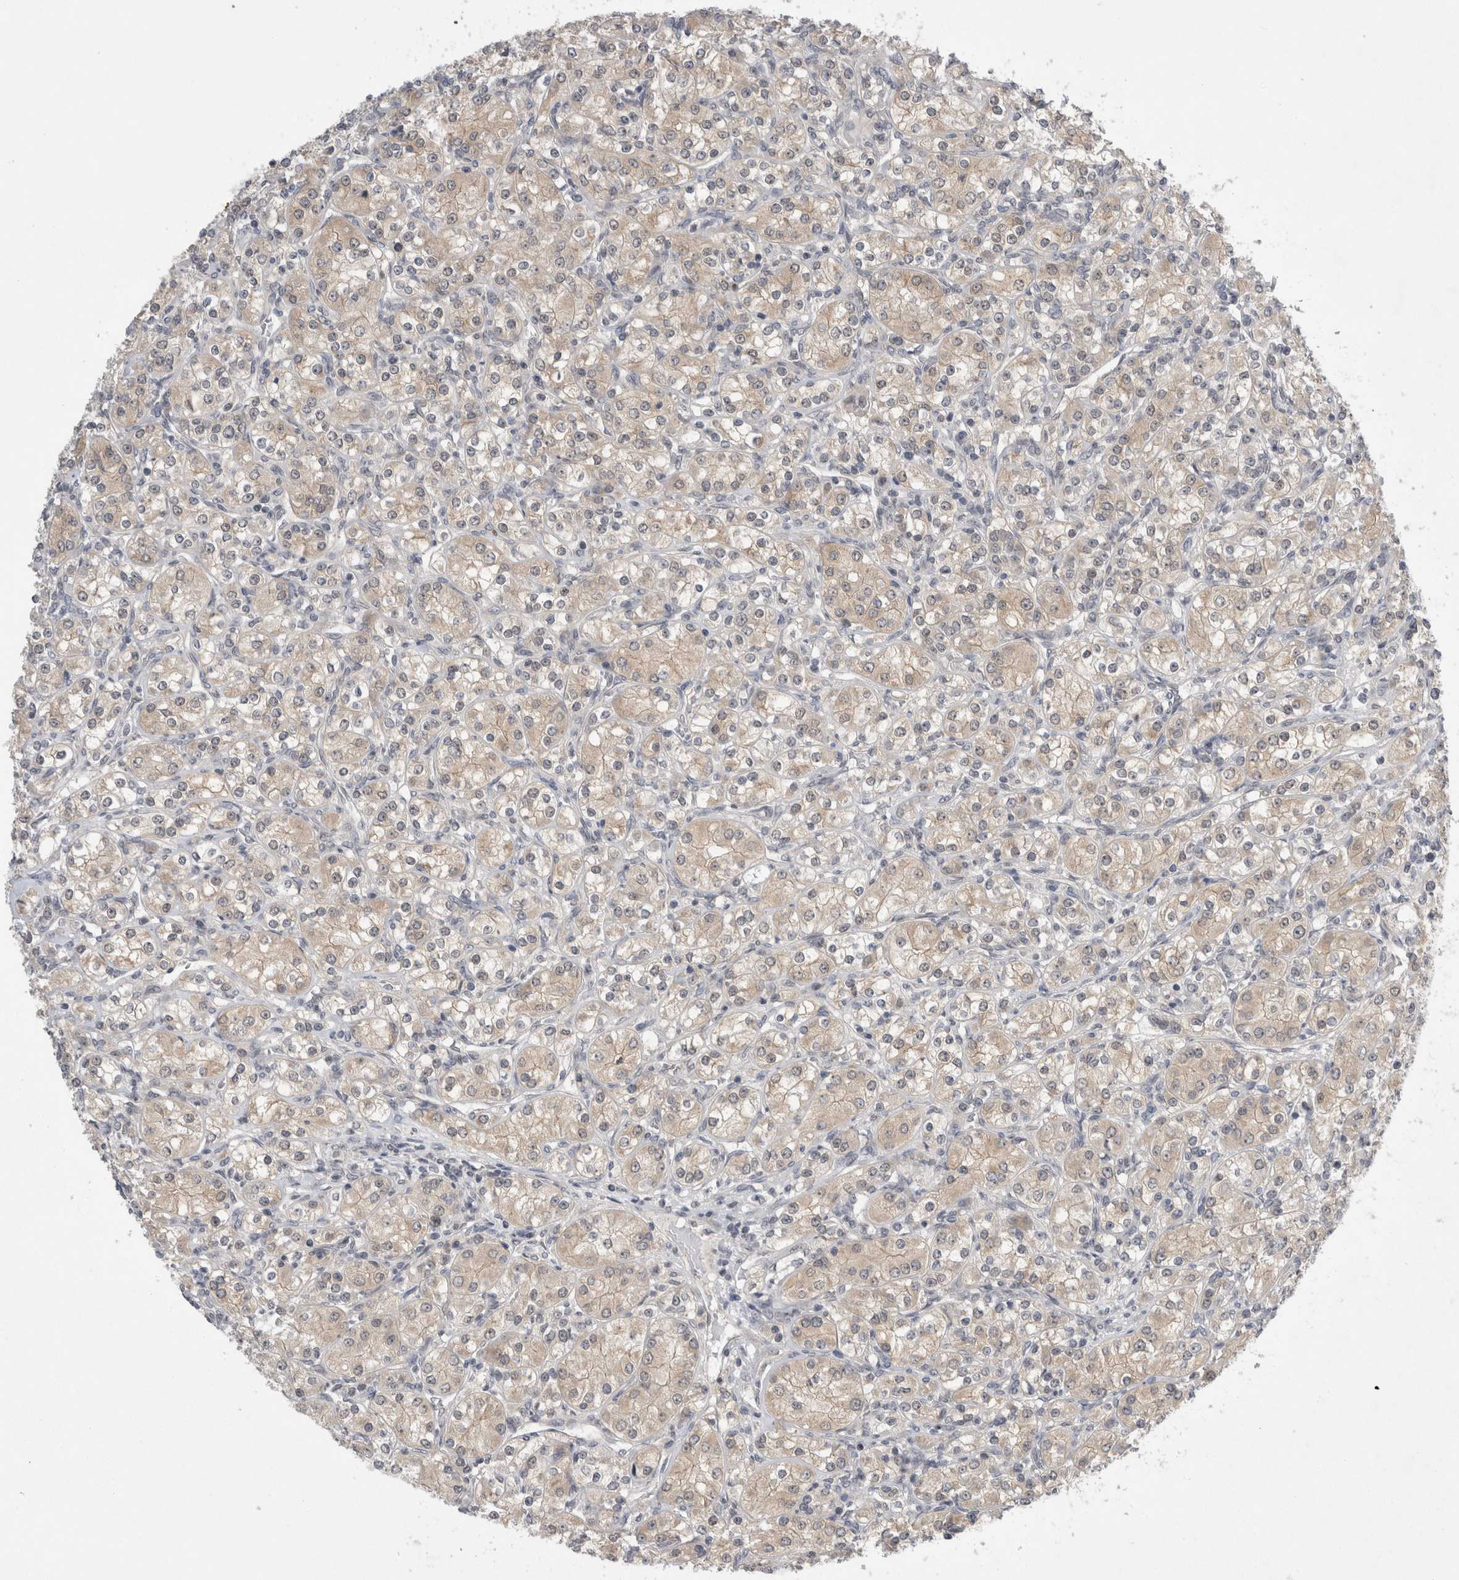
{"staining": {"intensity": "negative", "quantity": "none", "location": "none"}, "tissue": "renal cancer", "cell_type": "Tumor cells", "image_type": "cancer", "snomed": [{"axis": "morphology", "description": "Adenocarcinoma, NOS"}, {"axis": "topography", "description": "Kidney"}], "caption": "The immunohistochemistry image has no significant staining in tumor cells of renal cancer tissue. Nuclei are stained in blue.", "gene": "ZNF341", "patient": {"sex": "male", "age": 77}}